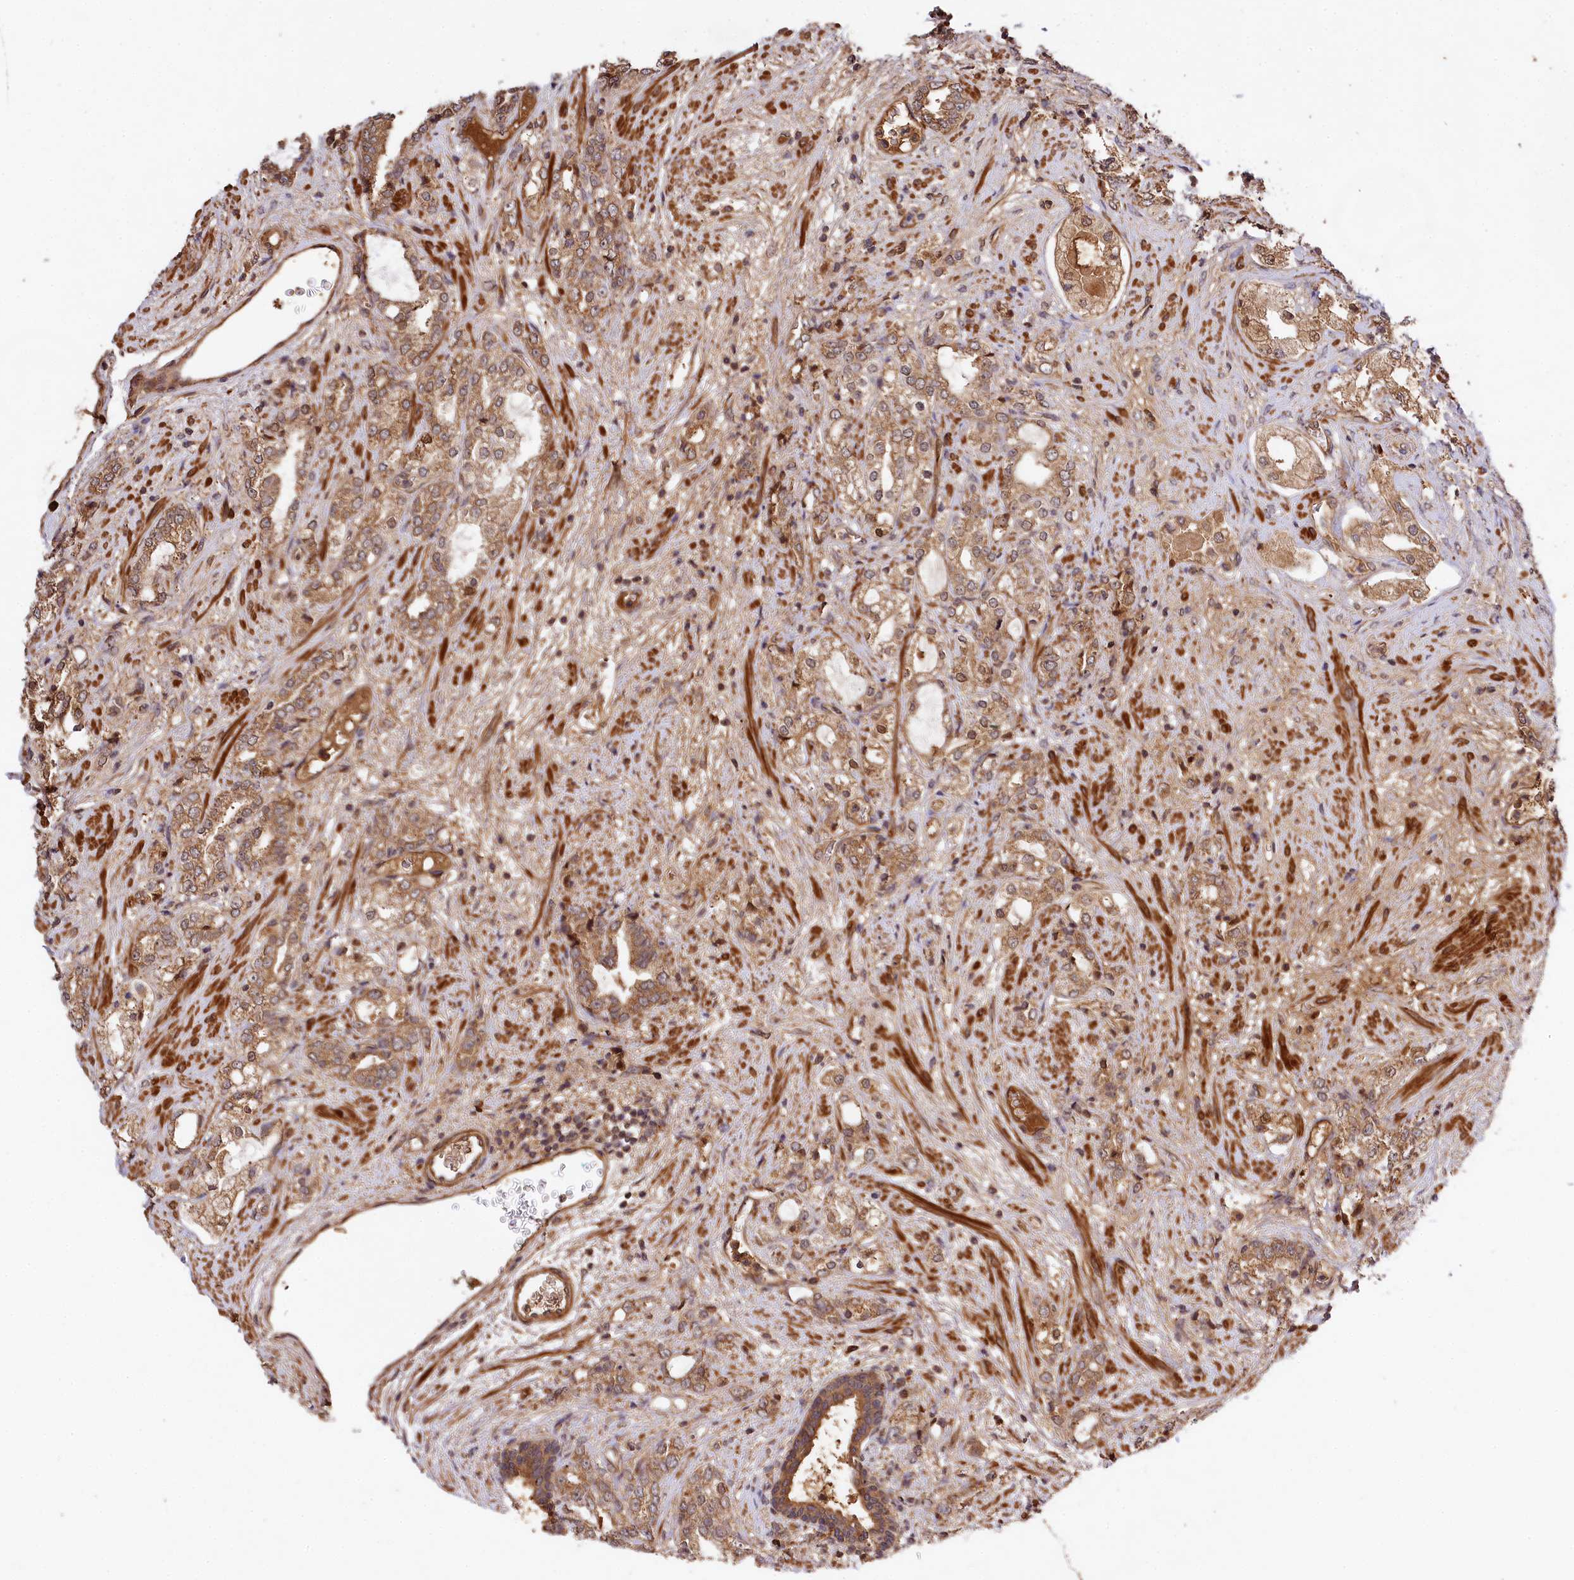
{"staining": {"intensity": "moderate", "quantity": ">75%", "location": "cytoplasmic/membranous"}, "tissue": "prostate cancer", "cell_type": "Tumor cells", "image_type": "cancer", "snomed": [{"axis": "morphology", "description": "Adenocarcinoma, High grade"}, {"axis": "topography", "description": "Prostate"}], "caption": "Immunohistochemistry photomicrograph of neoplastic tissue: human adenocarcinoma (high-grade) (prostate) stained using IHC displays medium levels of moderate protein expression localized specifically in the cytoplasmic/membranous of tumor cells, appearing as a cytoplasmic/membranous brown color.", "gene": "MCF2L2", "patient": {"sex": "male", "age": 64}}